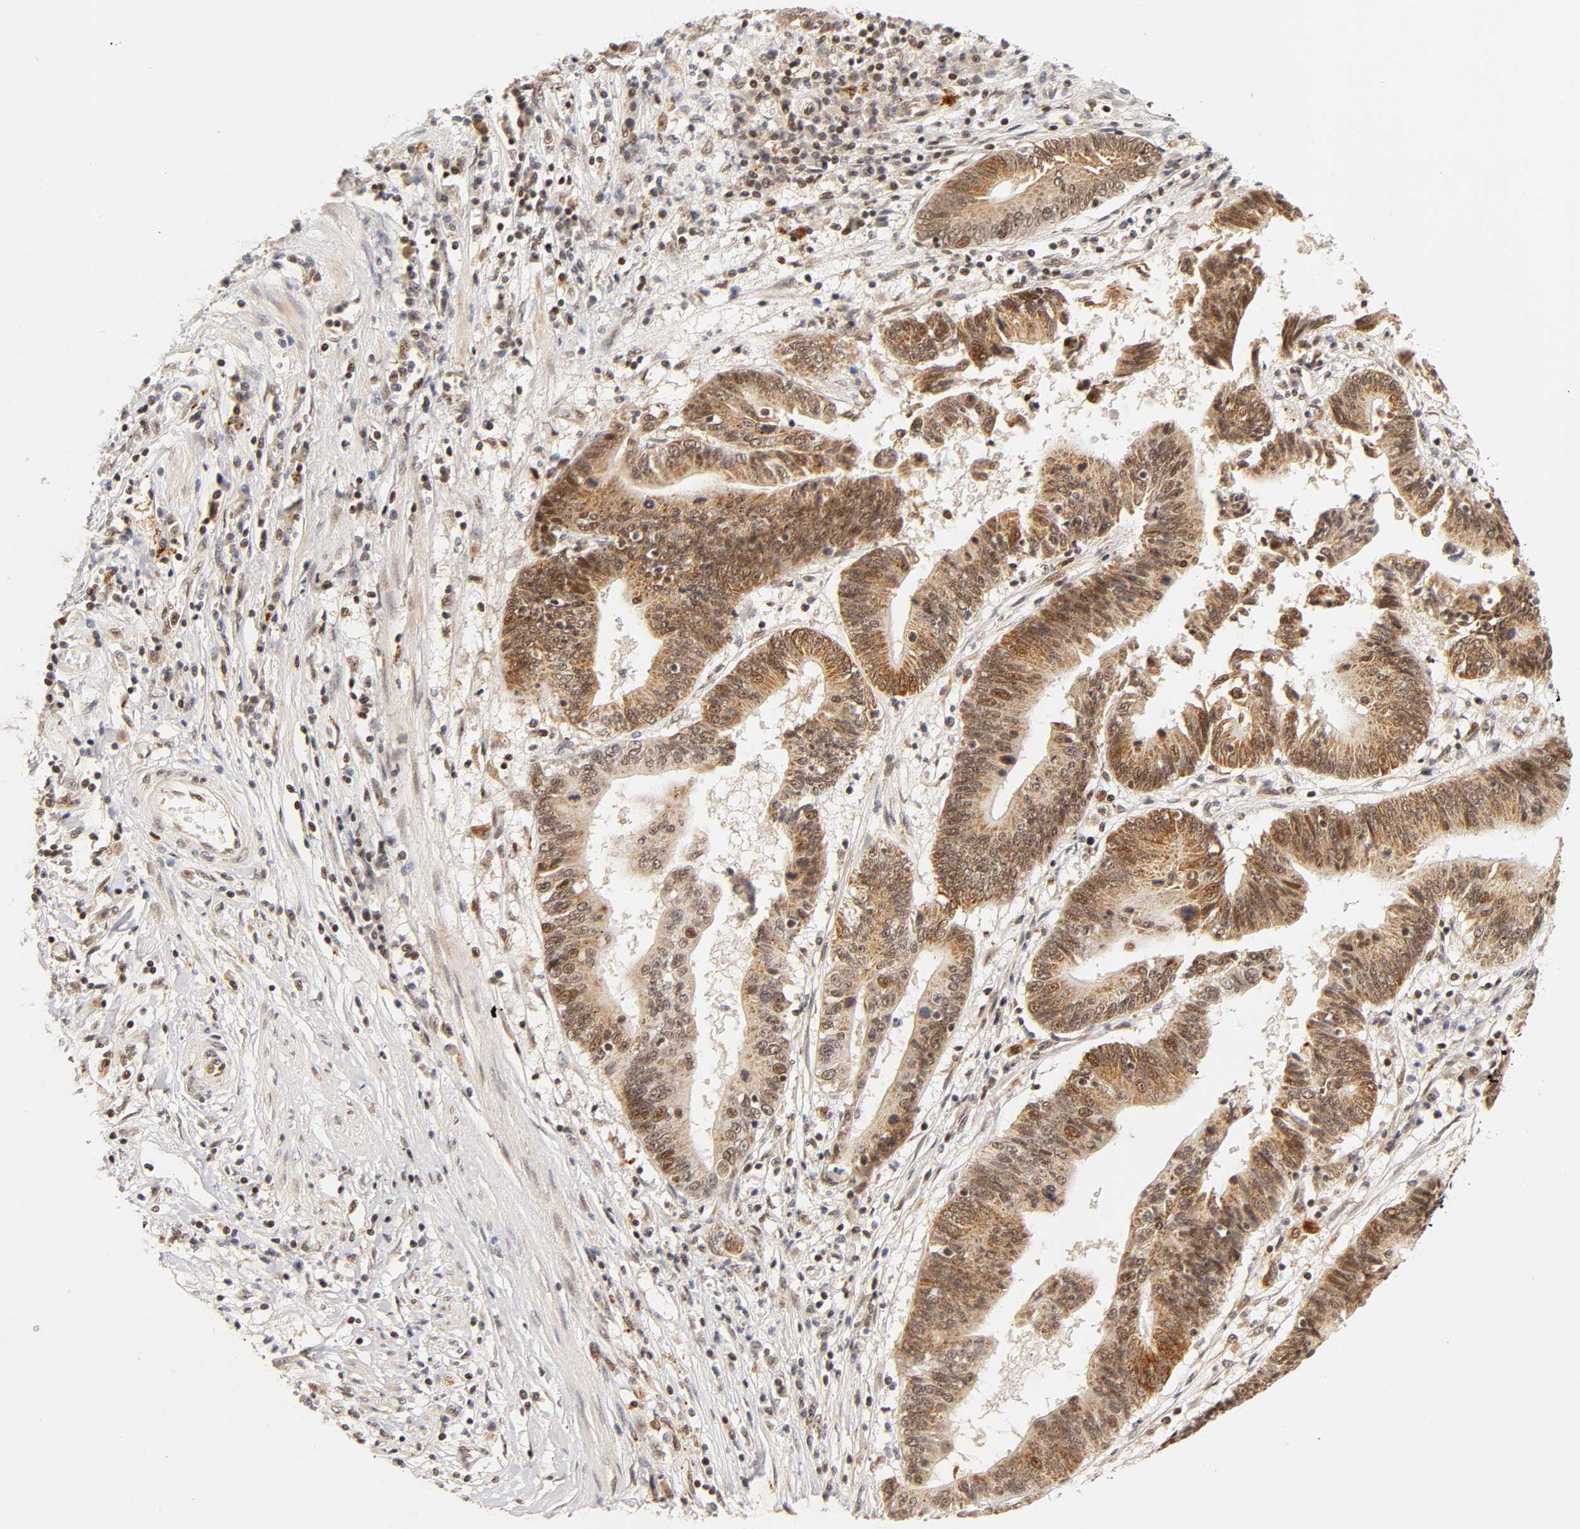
{"staining": {"intensity": "strong", "quantity": ">75%", "location": "cytoplasmic/membranous,nuclear"}, "tissue": "pancreatic cancer", "cell_type": "Tumor cells", "image_type": "cancer", "snomed": [{"axis": "morphology", "description": "Adenocarcinoma, NOS"}, {"axis": "topography", "description": "Pancreas"}], "caption": "Tumor cells demonstrate strong cytoplasmic/membranous and nuclear staining in about >75% of cells in pancreatic cancer (adenocarcinoma).", "gene": "TAF10", "patient": {"sex": "female", "age": 48}}